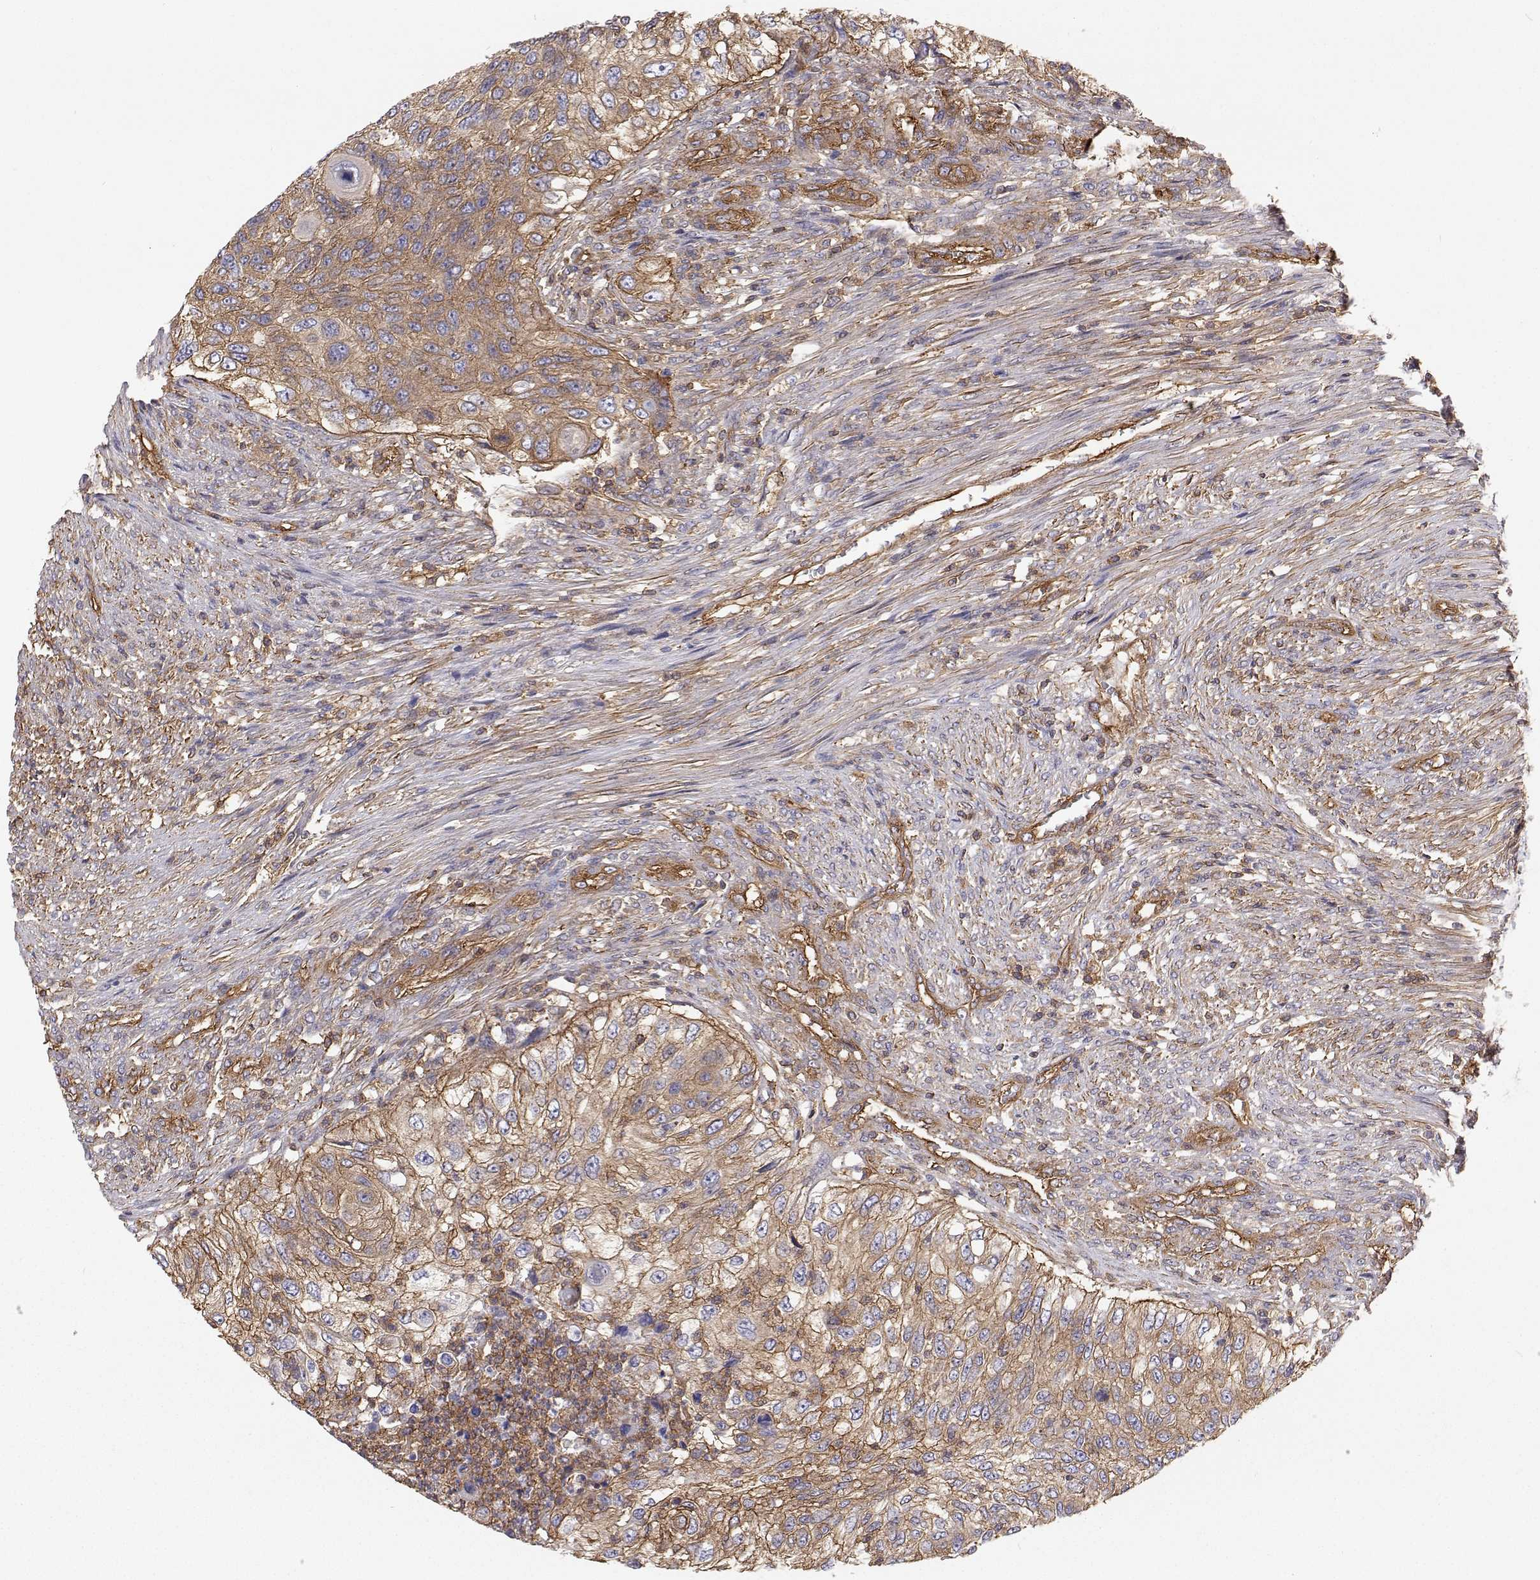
{"staining": {"intensity": "moderate", "quantity": ">75%", "location": "cytoplasmic/membranous"}, "tissue": "urothelial cancer", "cell_type": "Tumor cells", "image_type": "cancer", "snomed": [{"axis": "morphology", "description": "Urothelial carcinoma, High grade"}, {"axis": "topography", "description": "Urinary bladder"}], "caption": "DAB (3,3'-diaminobenzidine) immunohistochemical staining of human urothelial cancer demonstrates moderate cytoplasmic/membranous protein positivity in approximately >75% of tumor cells.", "gene": "MYH9", "patient": {"sex": "female", "age": 60}}